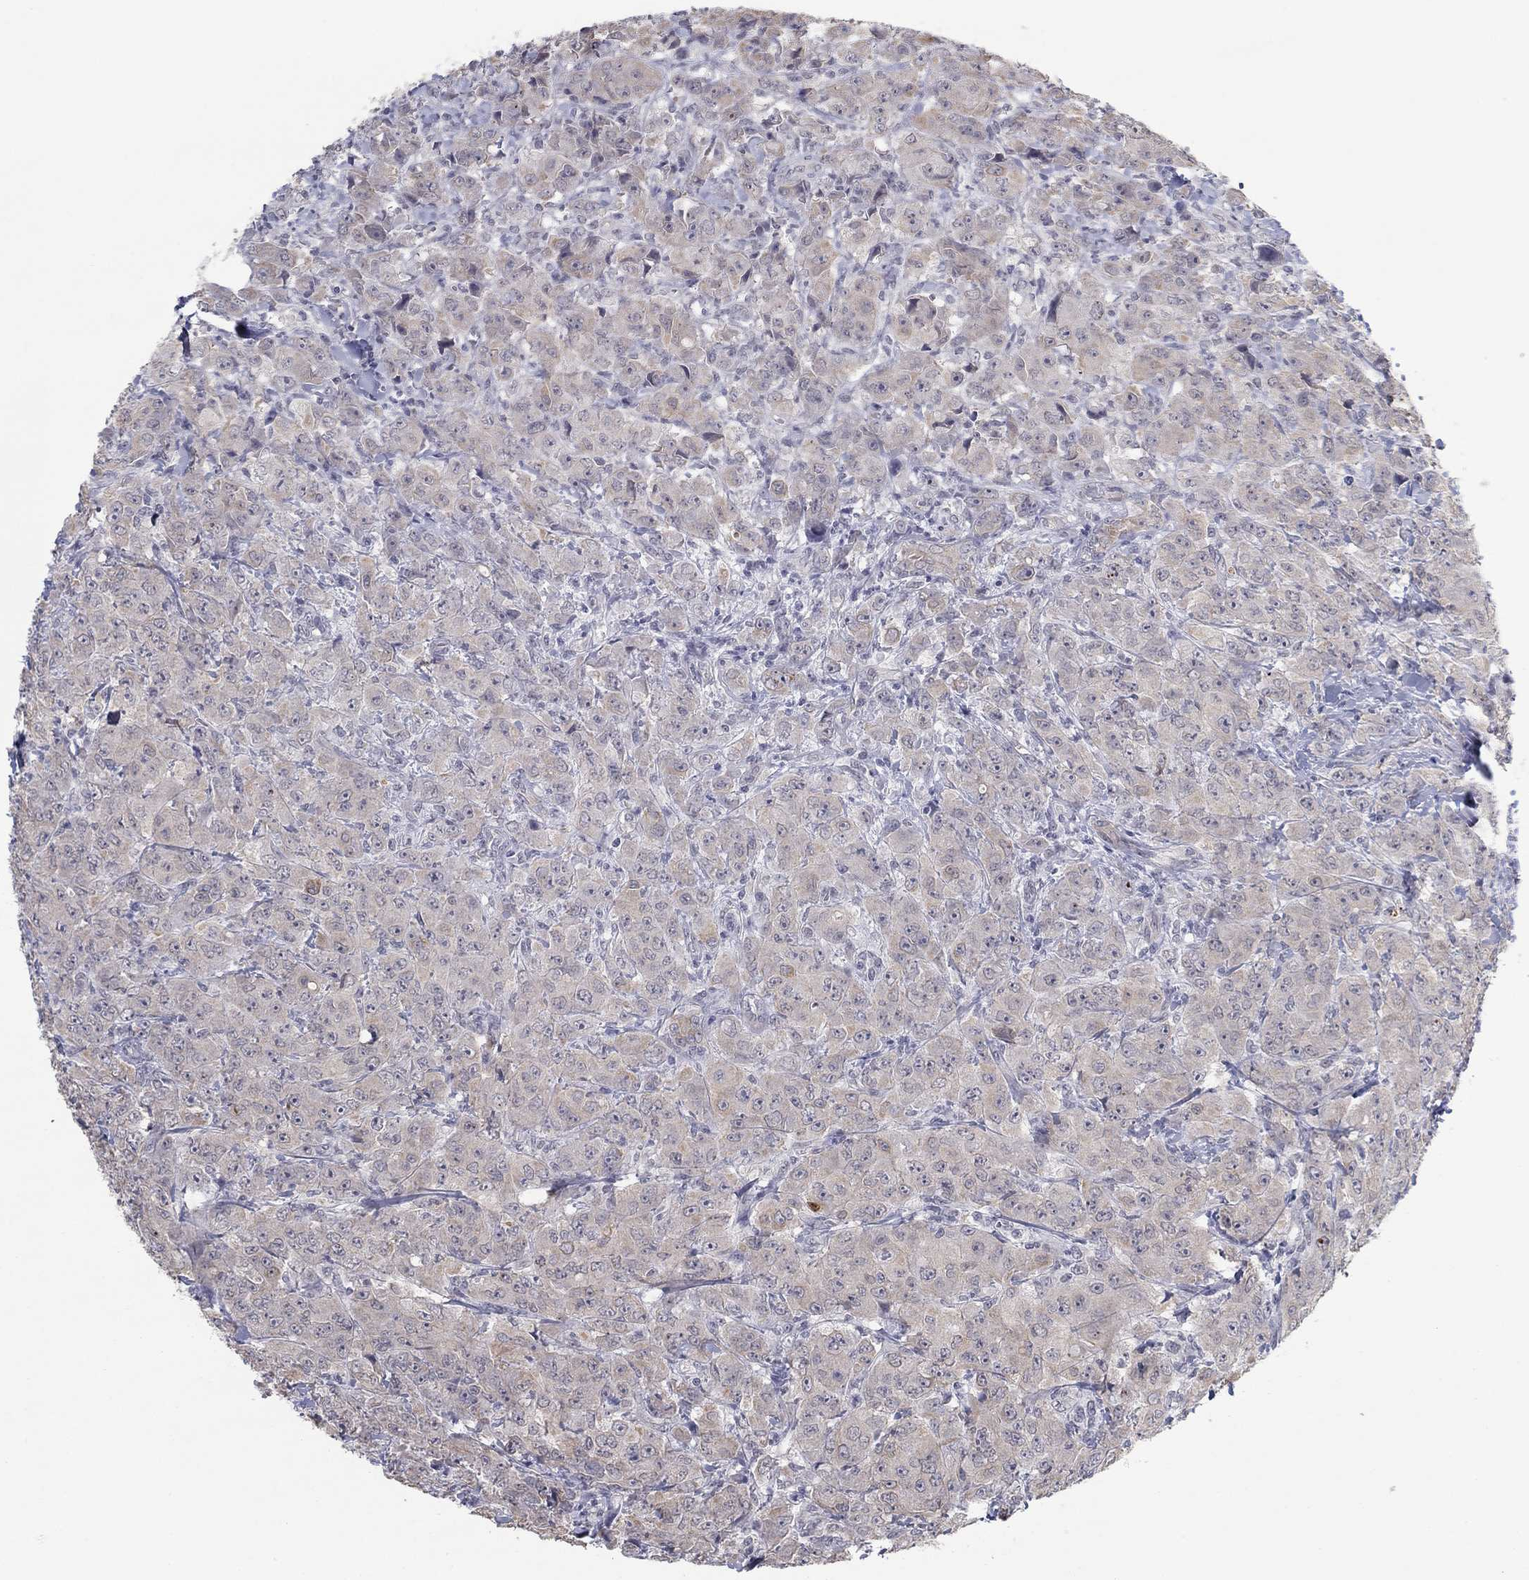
{"staining": {"intensity": "weak", "quantity": "<25%", "location": "cytoplasmic/membranous"}, "tissue": "breast cancer", "cell_type": "Tumor cells", "image_type": "cancer", "snomed": [{"axis": "morphology", "description": "Duct carcinoma"}, {"axis": "topography", "description": "Breast"}], "caption": "Immunohistochemistry histopathology image of neoplastic tissue: breast intraductal carcinoma stained with DAB (3,3'-diaminobenzidine) shows no significant protein expression in tumor cells.", "gene": "SLC22A2", "patient": {"sex": "female", "age": 43}}